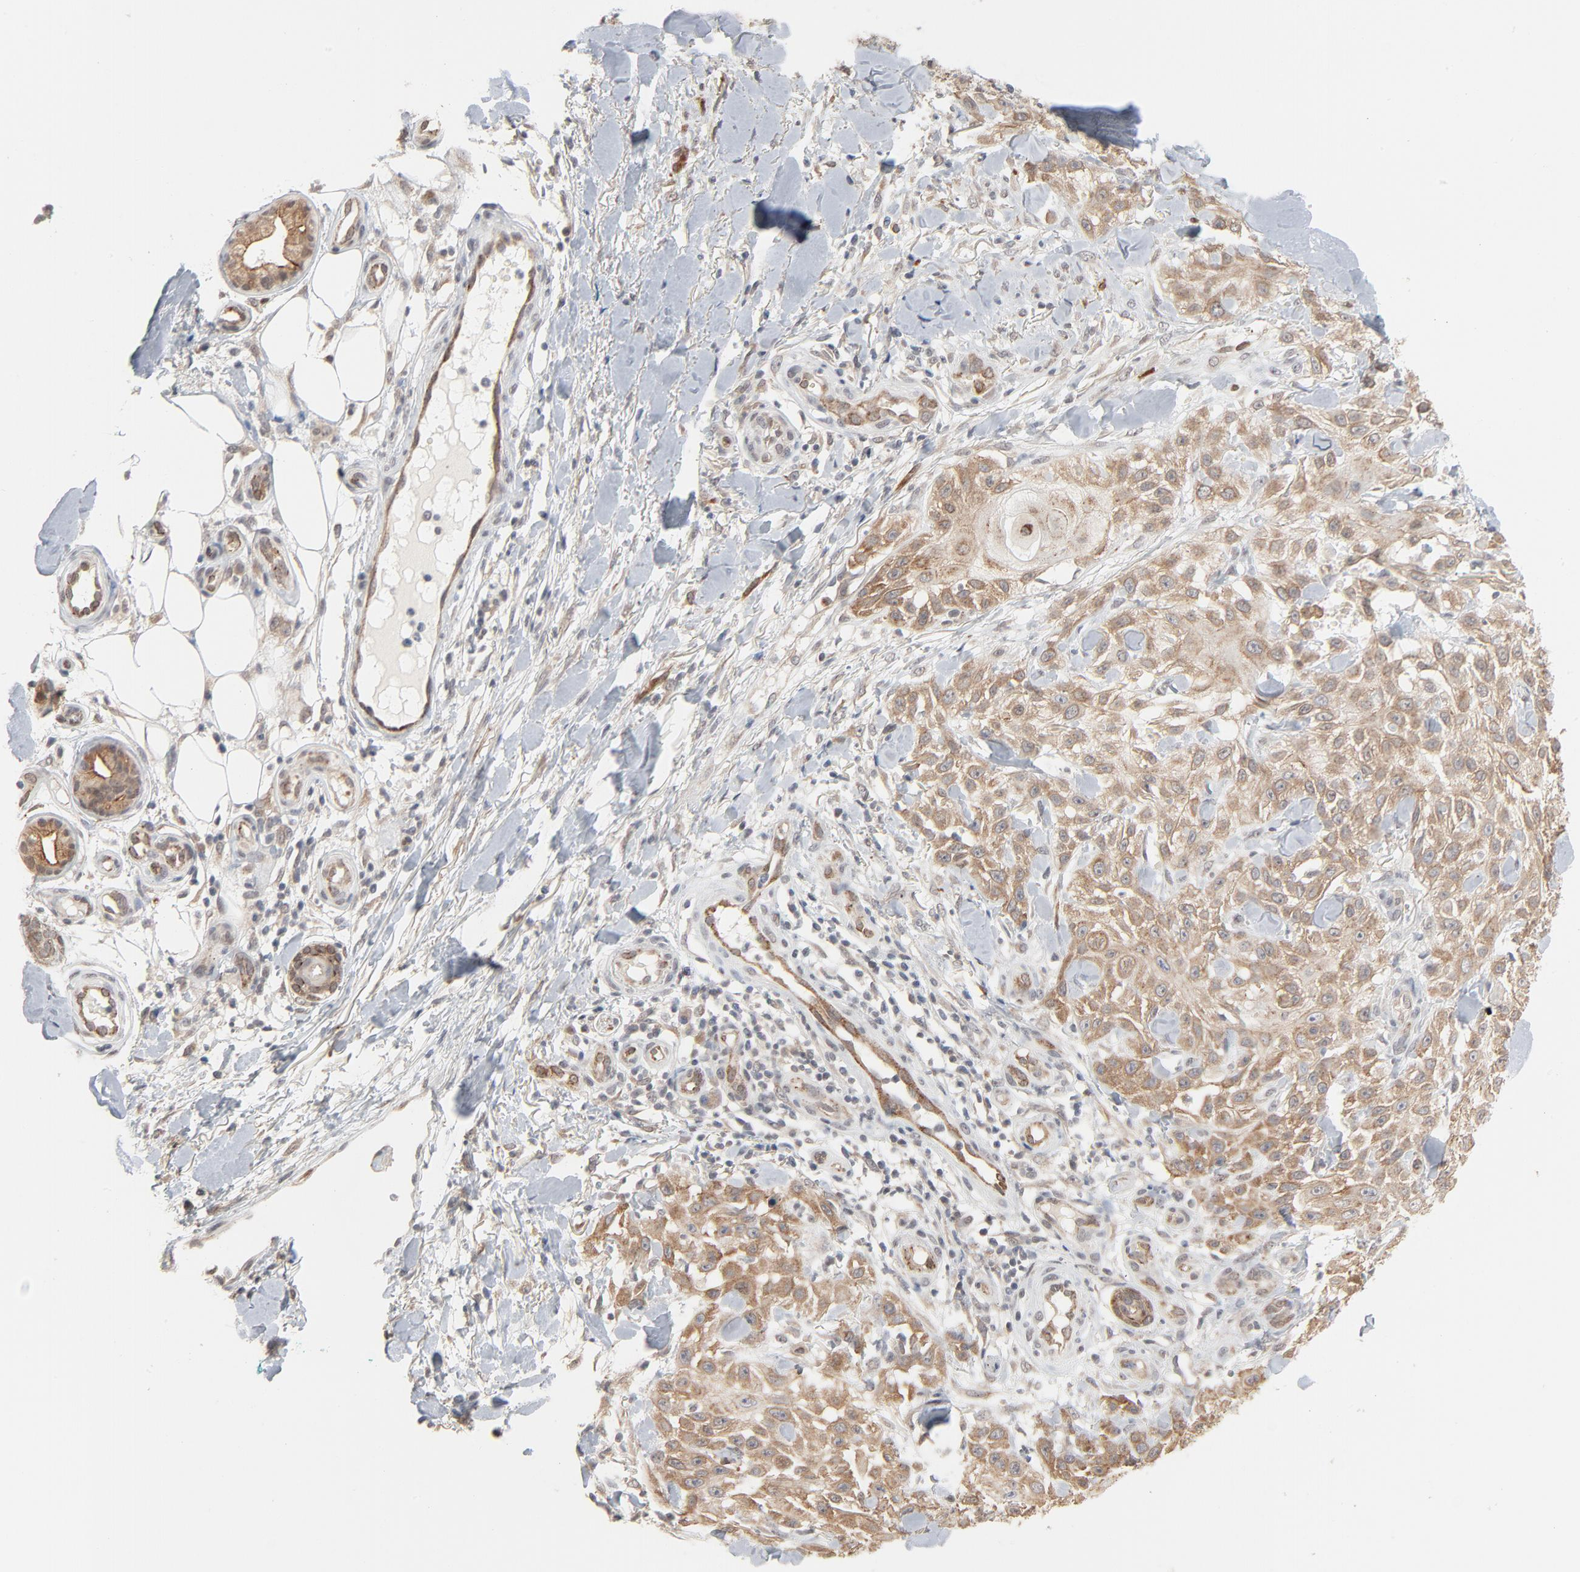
{"staining": {"intensity": "moderate", "quantity": ">75%", "location": "cytoplasmic/membranous"}, "tissue": "skin cancer", "cell_type": "Tumor cells", "image_type": "cancer", "snomed": [{"axis": "morphology", "description": "Squamous cell carcinoma, NOS"}, {"axis": "topography", "description": "Skin"}], "caption": "DAB (3,3'-diaminobenzidine) immunohistochemical staining of human skin cancer displays moderate cytoplasmic/membranous protein positivity in approximately >75% of tumor cells.", "gene": "ITPR3", "patient": {"sex": "female", "age": 42}}